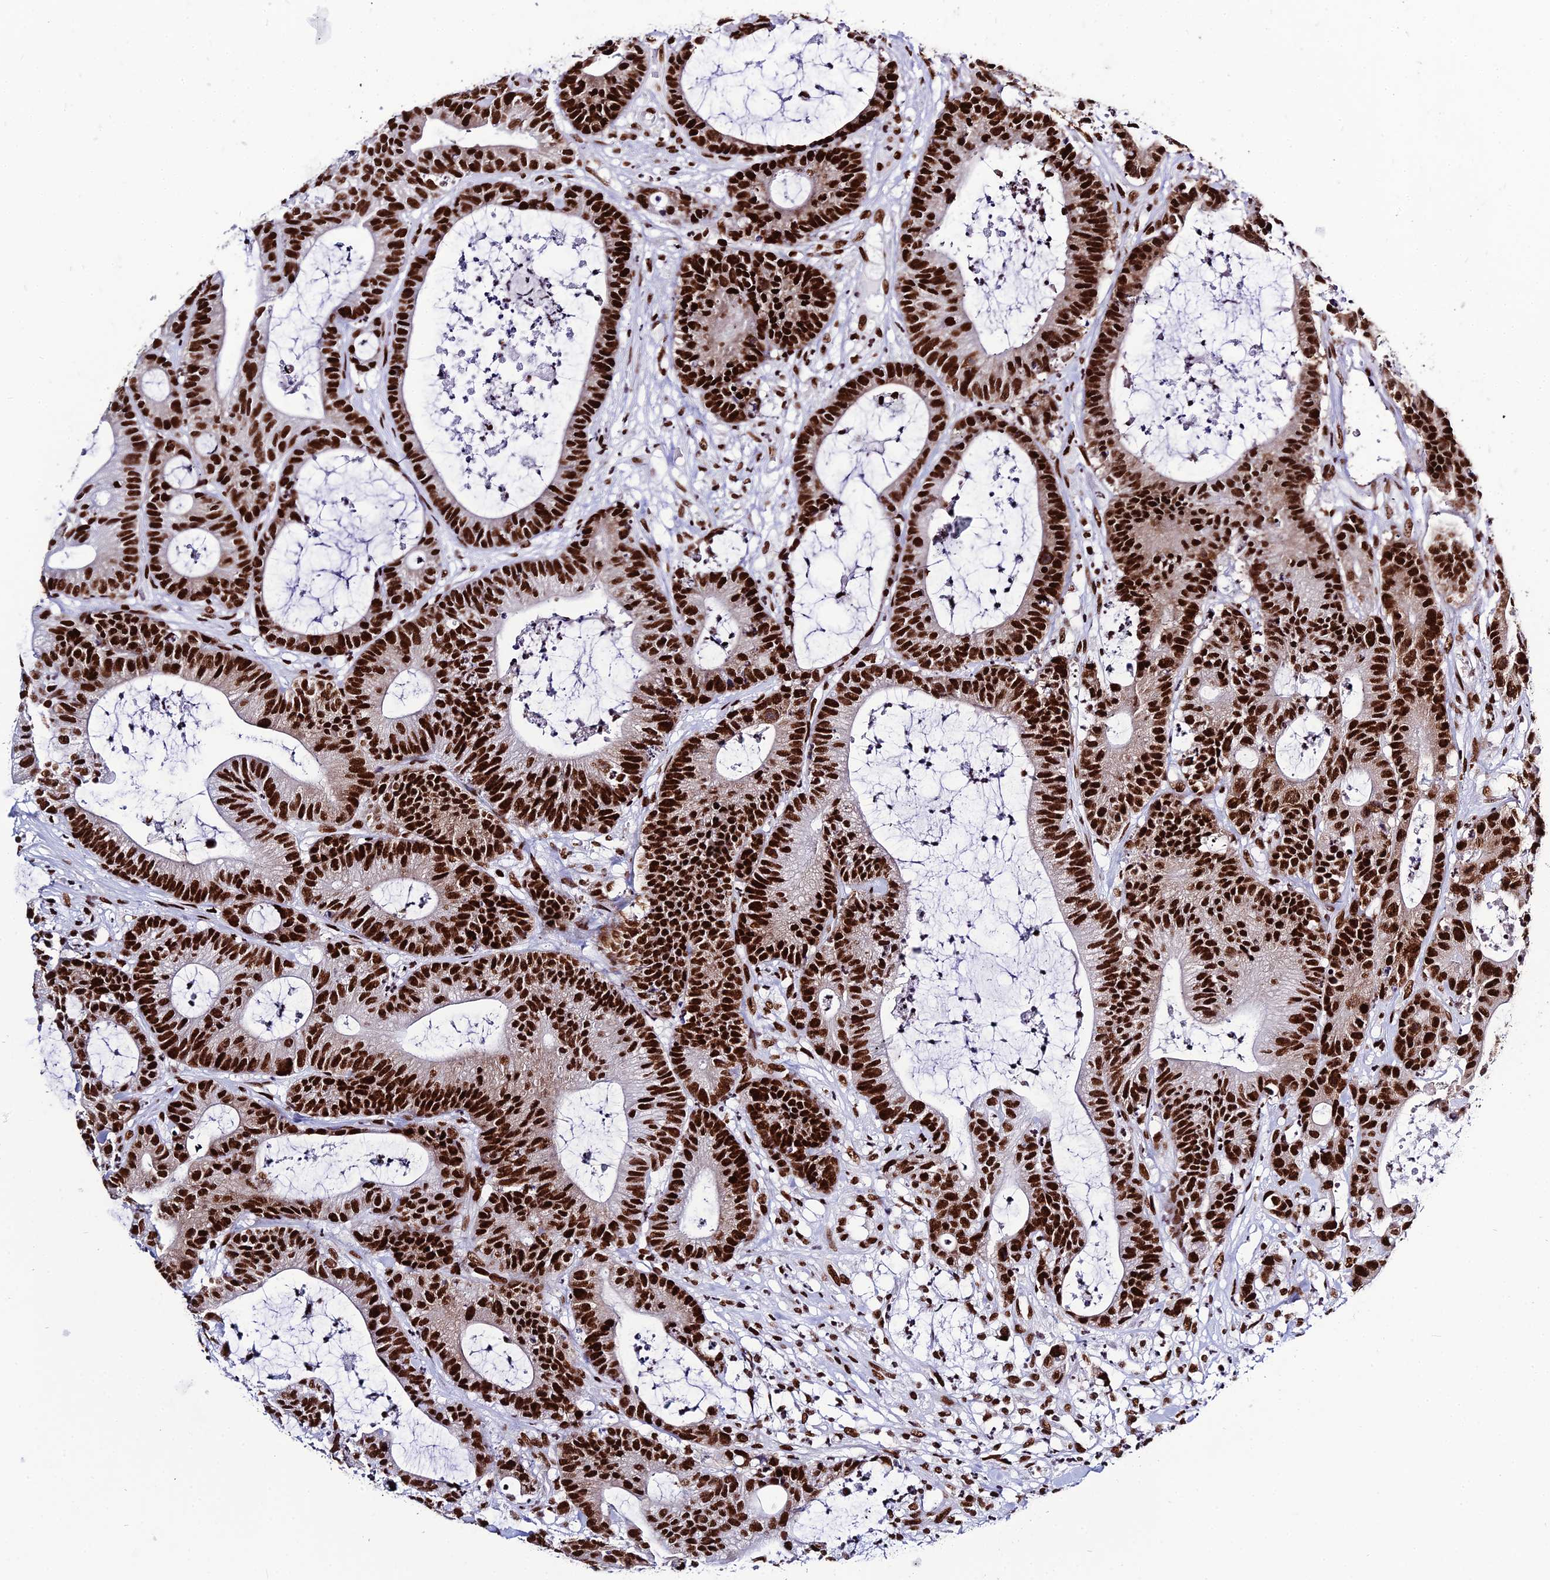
{"staining": {"intensity": "strong", "quantity": ">75%", "location": "nuclear"}, "tissue": "colorectal cancer", "cell_type": "Tumor cells", "image_type": "cancer", "snomed": [{"axis": "morphology", "description": "Adenocarcinoma, NOS"}, {"axis": "topography", "description": "Colon"}], "caption": "DAB (3,3'-diaminobenzidine) immunohistochemical staining of colorectal cancer (adenocarcinoma) demonstrates strong nuclear protein staining in about >75% of tumor cells.", "gene": "HNRNPH1", "patient": {"sex": "female", "age": 84}}